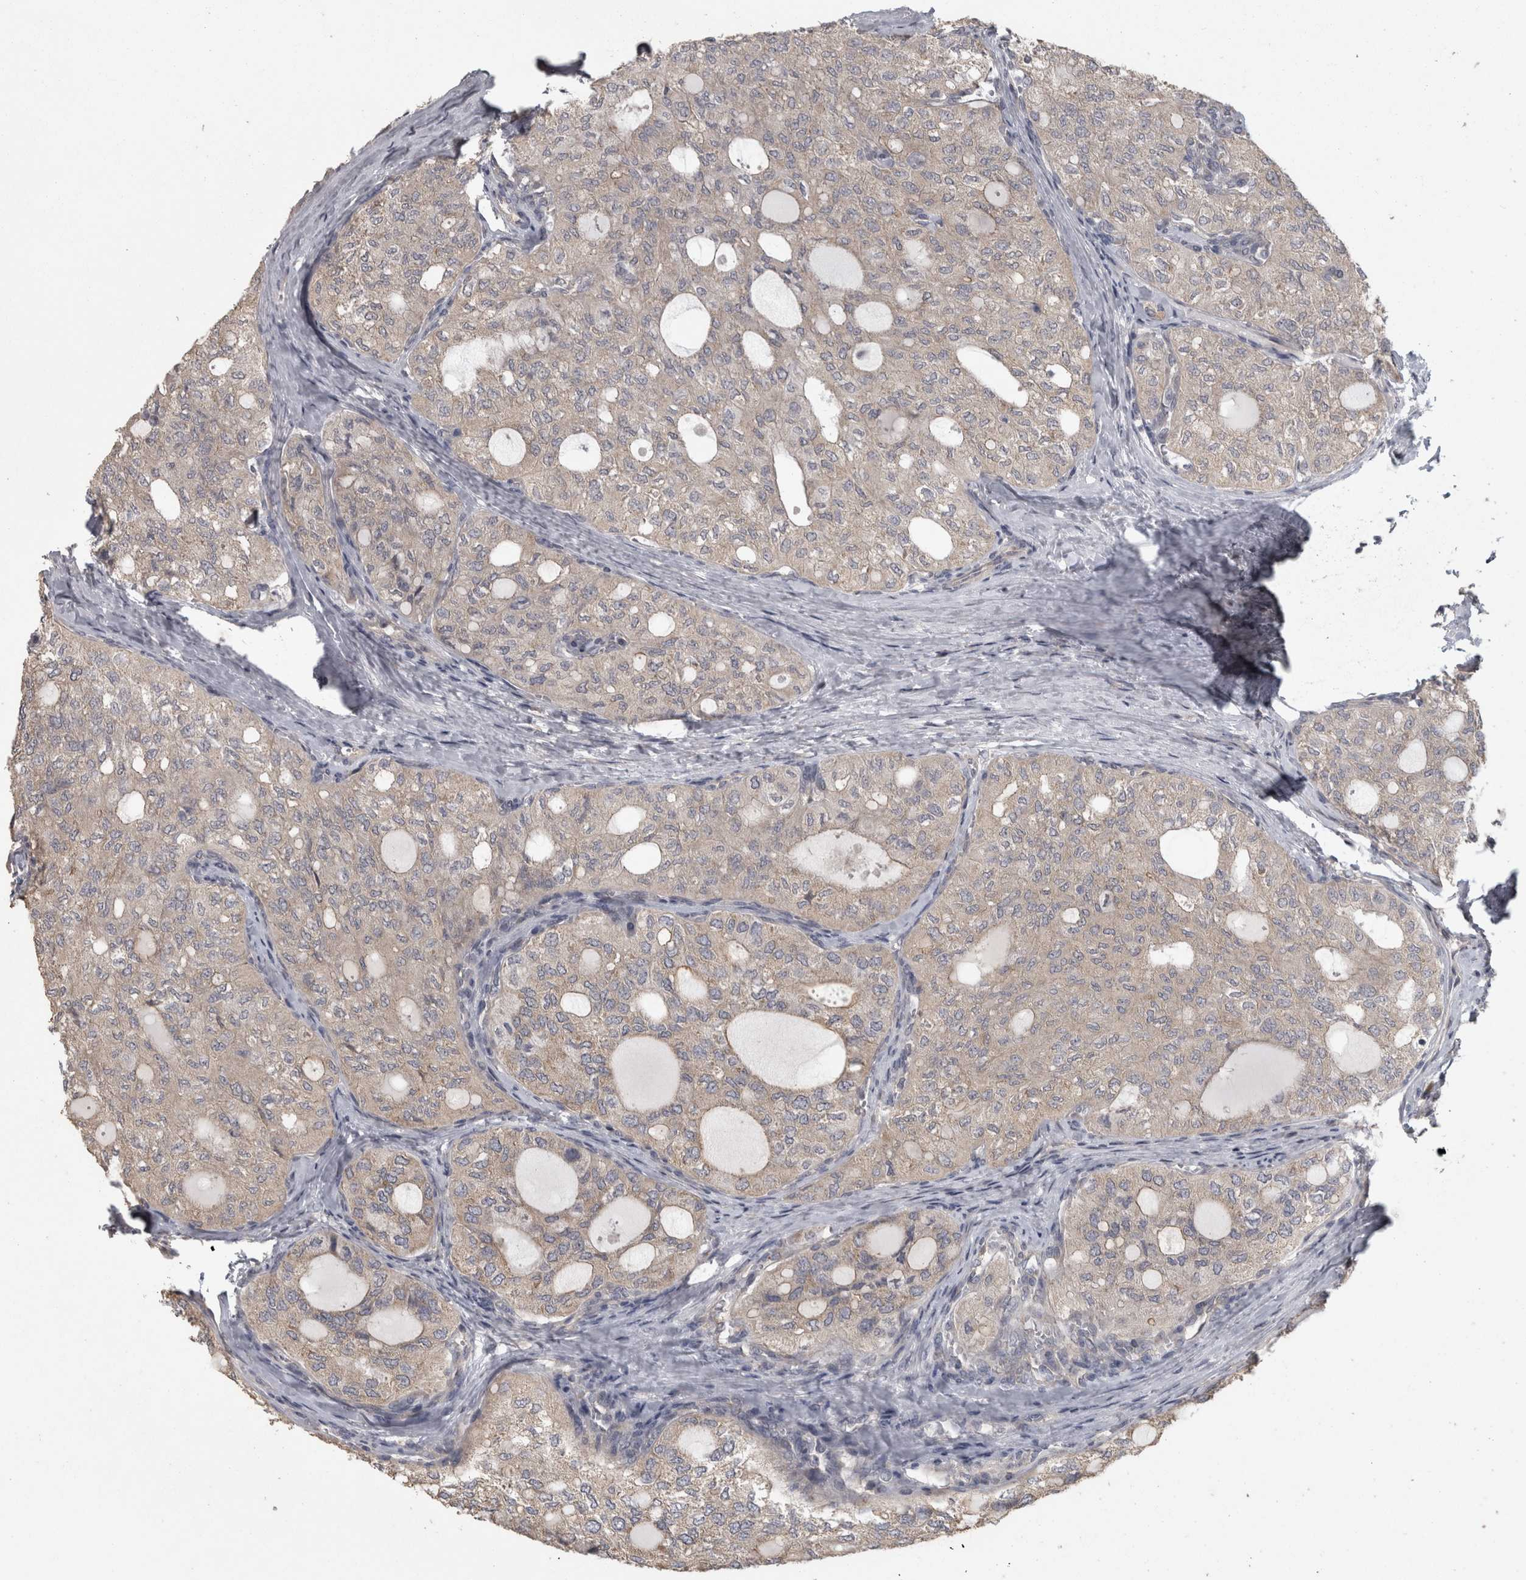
{"staining": {"intensity": "weak", "quantity": ">75%", "location": "cytoplasmic/membranous"}, "tissue": "thyroid cancer", "cell_type": "Tumor cells", "image_type": "cancer", "snomed": [{"axis": "morphology", "description": "Follicular adenoma carcinoma, NOS"}, {"axis": "topography", "description": "Thyroid gland"}], "caption": "The image displays immunohistochemical staining of thyroid follicular adenoma carcinoma. There is weak cytoplasmic/membranous positivity is appreciated in approximately >75% of tumor cells. Nuclei are stained in blue.", "gene": "RAB29", "patient": {"sex": "male", "age": 75}}